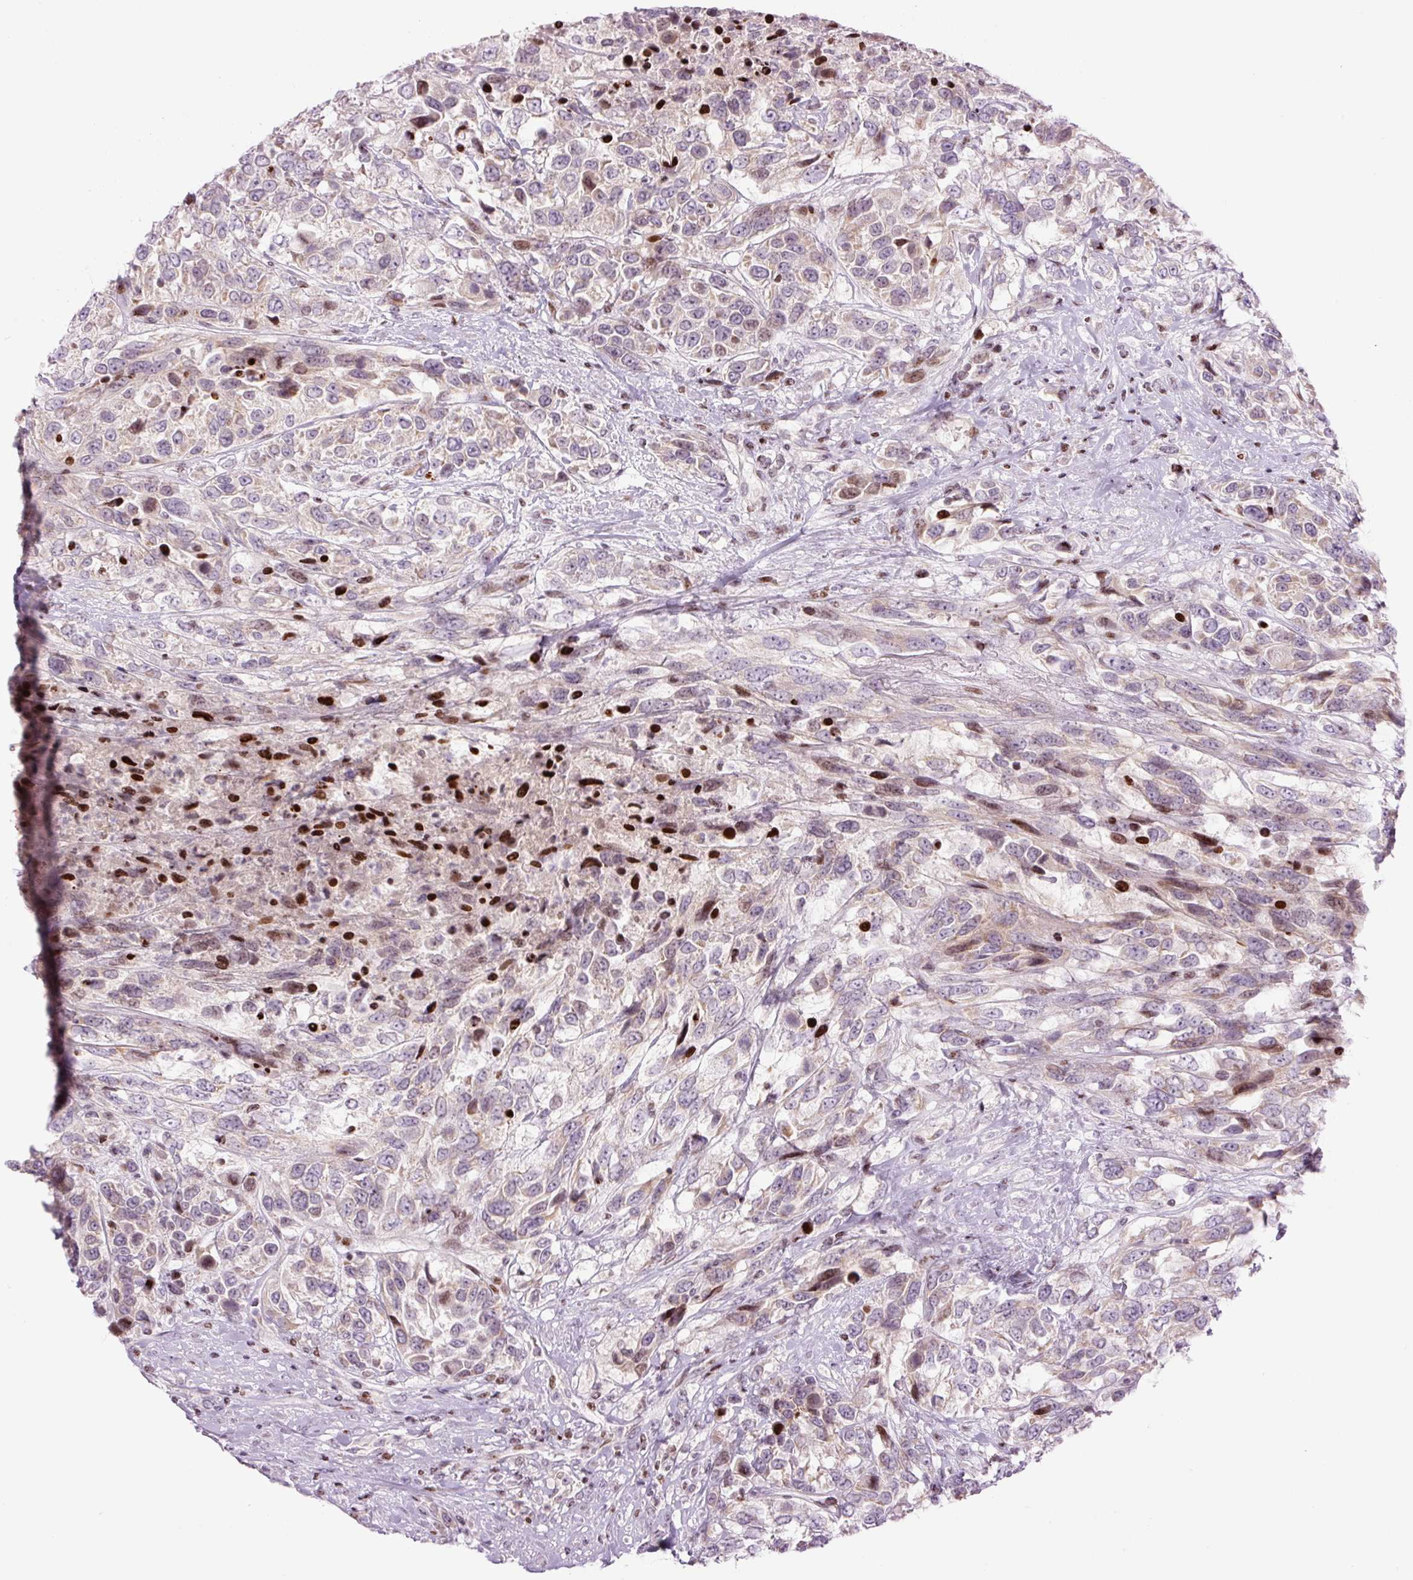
{"staining": {"intensity": "moderate", "quantity": "25%-75%", "location": "nuclear"}, "tissue": "urothelial cancer", "cell_type": "Tumor cells", "image_type": "cancer", "snomed": [{"axis": "morphology", "description": "Urothelial carcinoma, High grade"}, {"axis": "topography", "description": "Urinary bladder"}], "caption": "IHC histopathology image of neoplastic tissue: urothelial carcinoma (high-grade) stained using immunohistochemistry exhibits medium levels of moderate protein expression localized specifically in the nuclear of tumor cells, appearing as a nuclear brown color.", "gene": "TMEM177", "patient": {"sex": "female", "age": 70}}